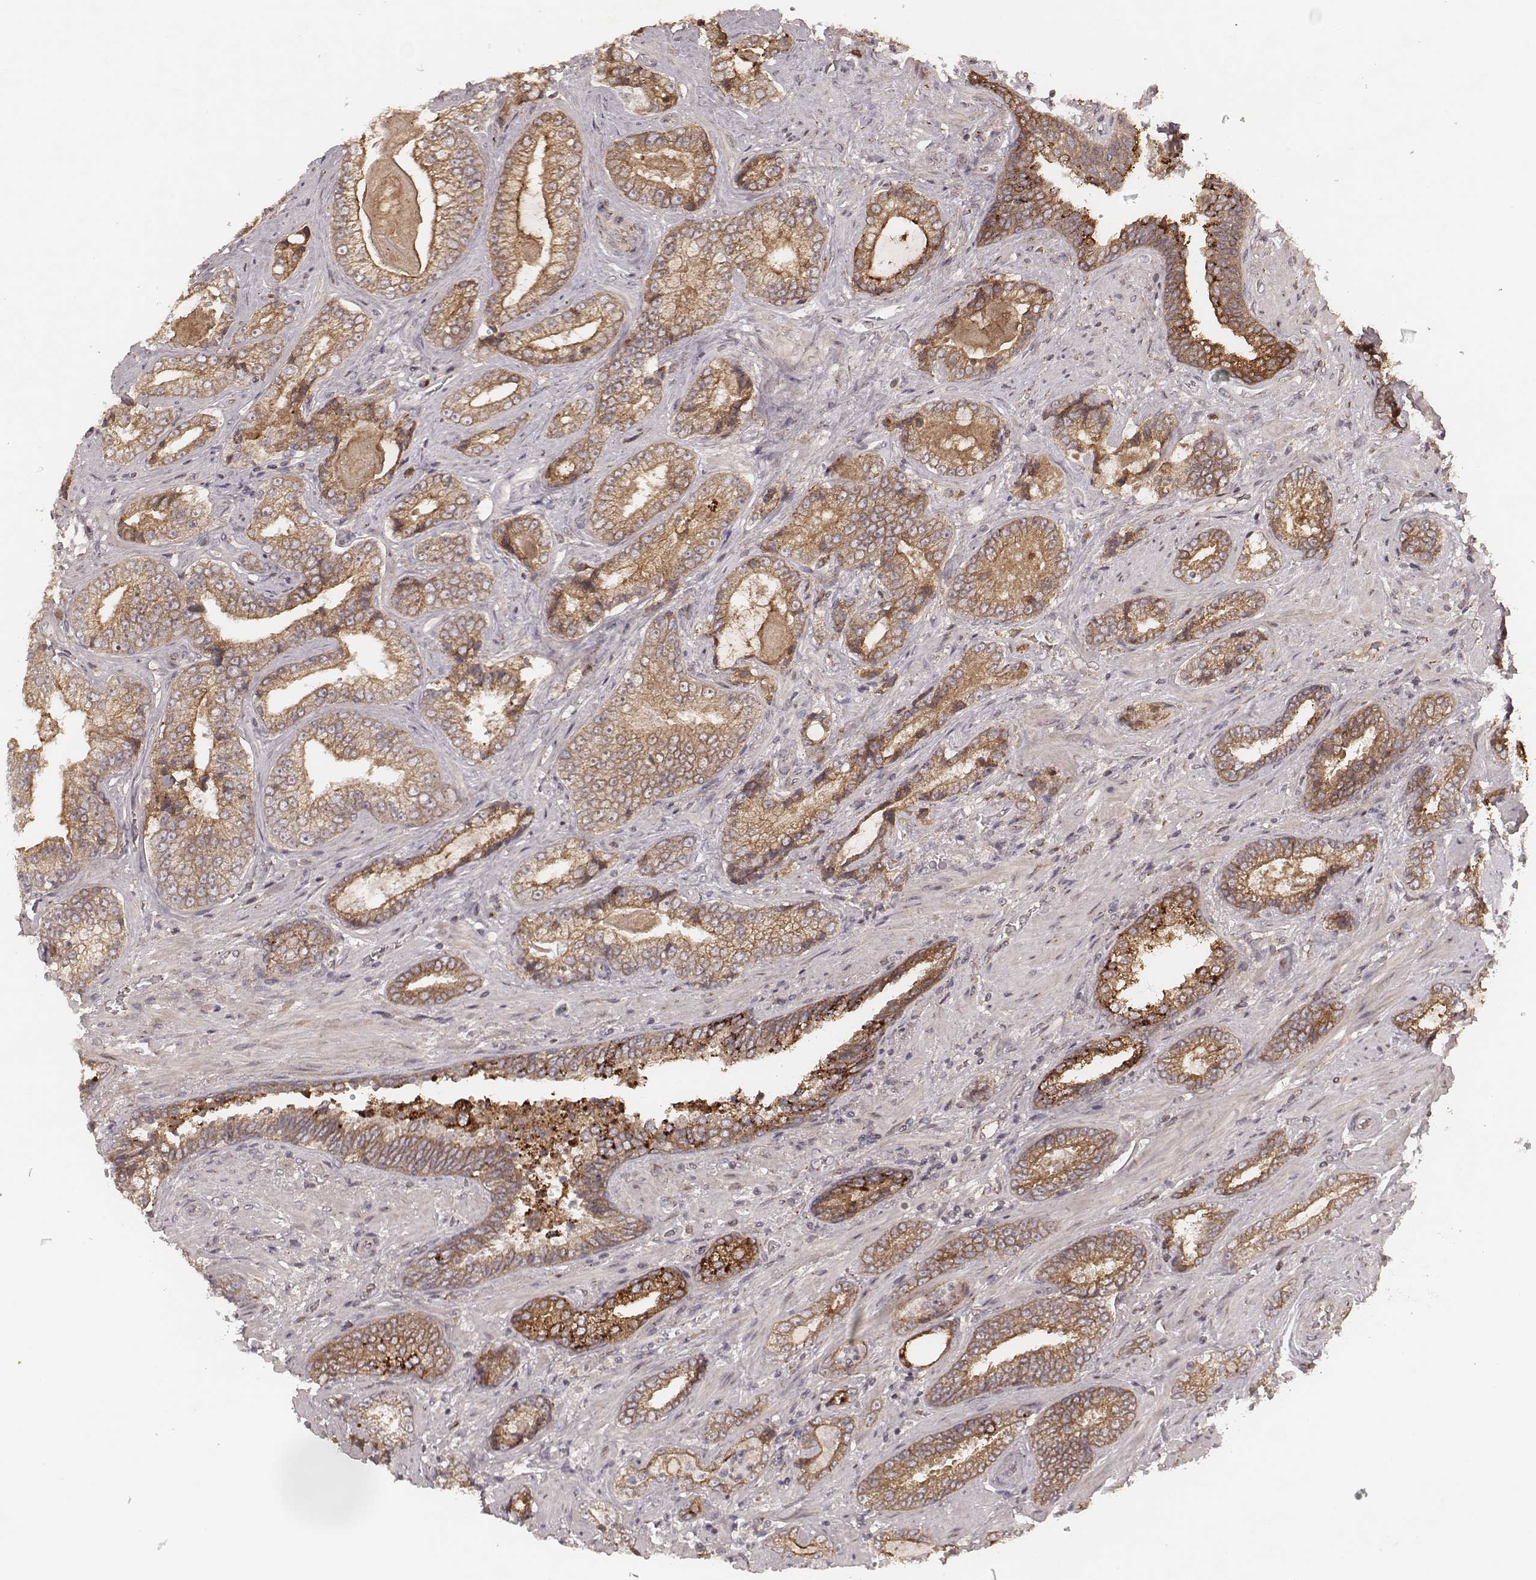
{"staining": {"intensity": "moderate", "quantity": ">75%", "location": "cytoplasmic/membranous"}, "tissue": "prostate cancer", "cell_type": "Tumor cells", "image_type": "cancer", "snomed": [{"axis": "morphology", "description": "Adenocarcinoma, Low grade"}, {"axis": "topography", "description": "Prostate"}], "caption": "Tumor cells demonstrate medium levels of moderate cytoplasmic/membranous staining in about >75% of cells in human prostate cancer (low-grade adenocarcinoma). Nuclei are stained in blue.", "gene": "MYO19", "patient": {"sex": "male", "age": 61}}